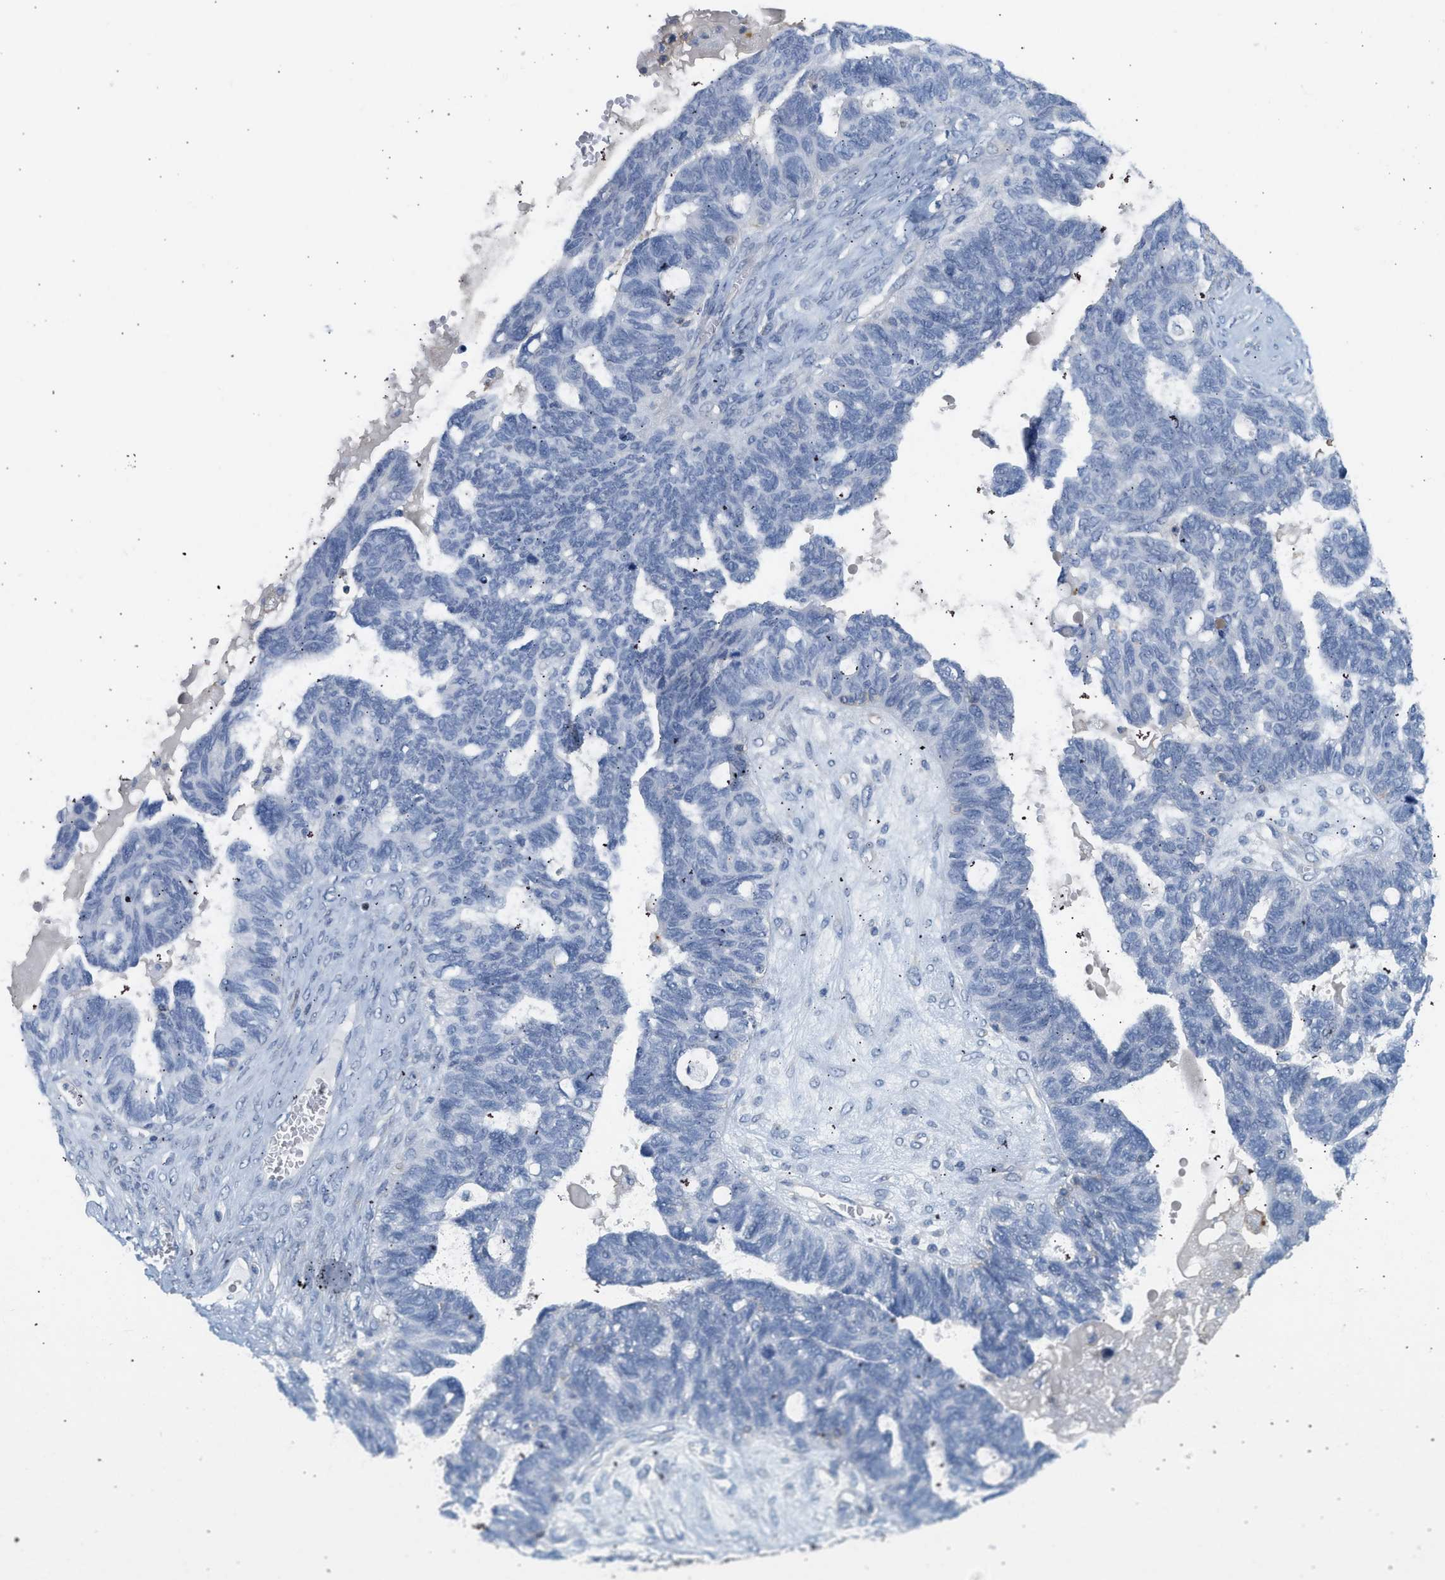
{"staining": {"intensity": "negative", "quantity": "none", "location": "none"}, "tissue": "ovarian cancer", "cell_type": "Tumor cells", "image_type": "cancer", "snomed": [{"axis": "morphology", "description": "Cystadenocarcinoma, serous, NOS"}, {"axis": "topography", "description": "Ovary"}], "caption": "Human ovarian cancer (serous cystadenocarcinoma) stained for a protein using IHC reveals no positivity in tumor cells.", "gene": "BVES", "patient": {"sex": "female", "age": 79}}